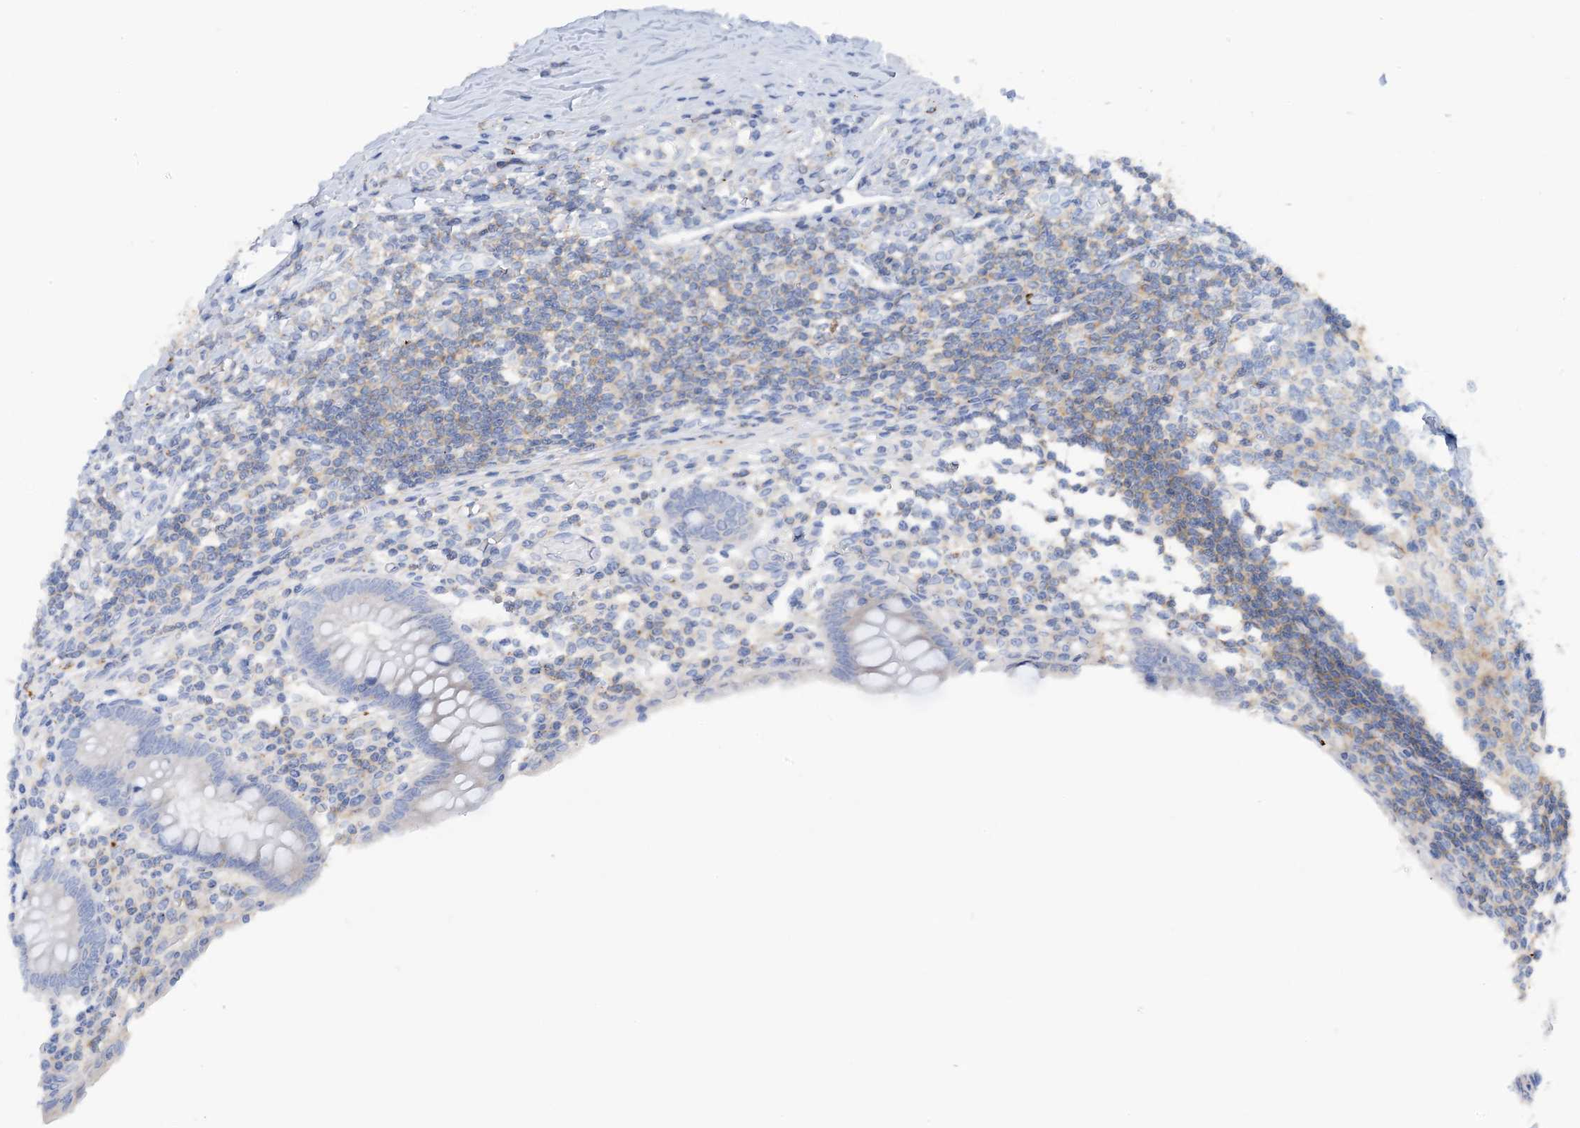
{"staining": {"intensity": "negative", "quantity": "none", "location": "none"}, "tissue": "appendix", "cell_type": "Glandular cells", "image_type": "normal", "snomed": [{"axis": "morphology", "description": "Normal tissue, NOS"}, {"axis": "topography", "description": "Appendix"}], "caption": "Immunohistochemistry histopathology image of unremarkable appendix: appendix stained with DAB demonstrates no significant protein staining in glandular cells.", "gene": "CALHM5", "patient": {"sex": "female", "age": 17}}